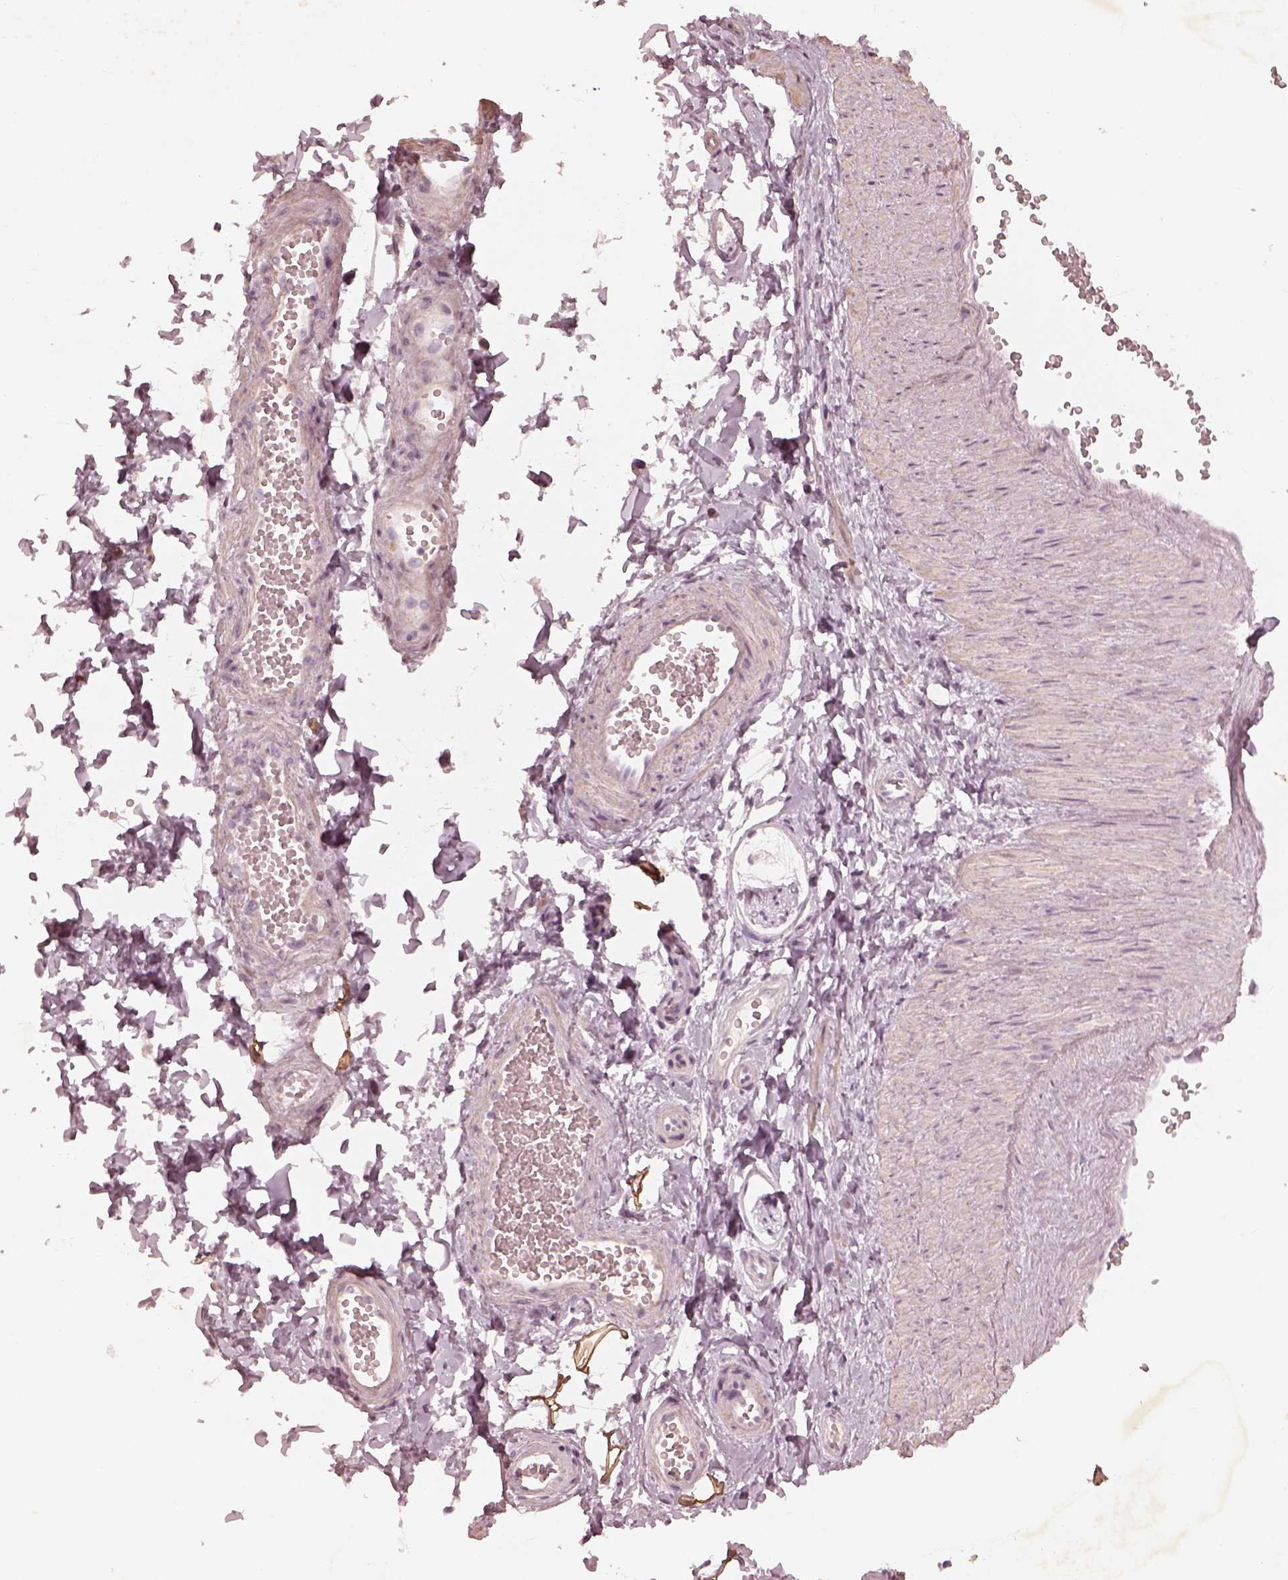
{"staining": {"intensity": "weak", "quantity": ">75%", "location": "cytoplasmic/membranous"}, "tissue": "adipose tissue", "cell_type": "Adipocytes", "image_type": "normal", "snomed": [{"axis": "morphology", "description": "Normal tissue, NOS"}, {"axis": "topography", "description": "Smooth muscle"}, {"axis": "topography", "description": "Peripheral nerve tissue"}], "caption": "Protein expression analysis of benign adipose tissue exhibits weak cytoplasmic/membranous positivity in approximately >75% of adipocytes.", "gene": "ADRB3", "patient": {"sex": "male", "age": 22}}